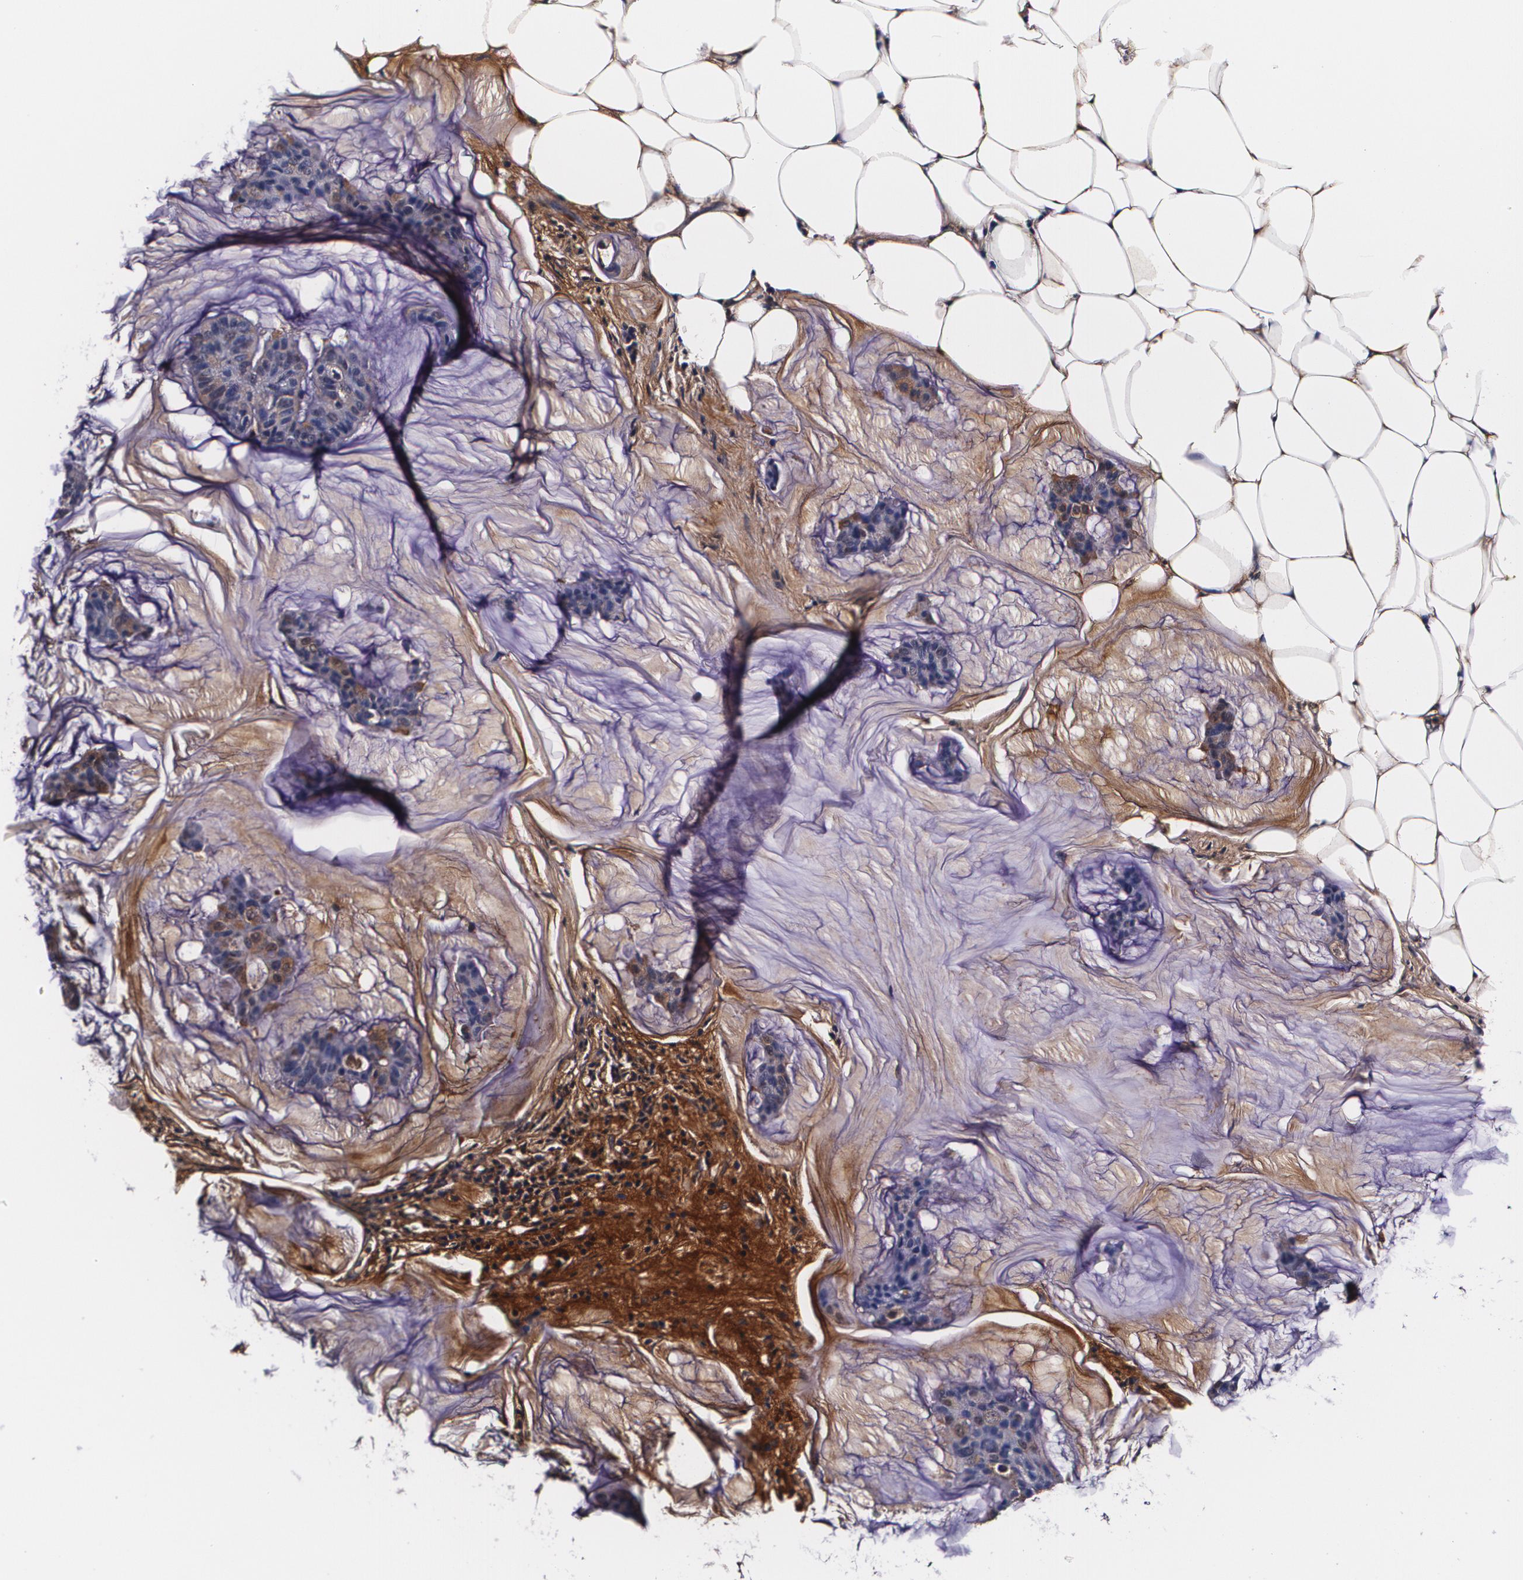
{"staining": {"intensity": "weak", "quantity": ">75%", "location": "cytoplasmic/membranous"}, "tissue": "breast cancer", "cell_type": "Tumor cells", "image_type": "cancer", "snomed": [{"axis": "morphology", "description": "Duct carcinoma"}, {"axis": "topography", "description": "Breast"}], "caption": "Tumor cells display low levels of weak cytoplasmic/membranous expression in about >75% of cells in human breast cancer.", "gene": "TTR", "patient": {"sex": "female", "age": 93}}